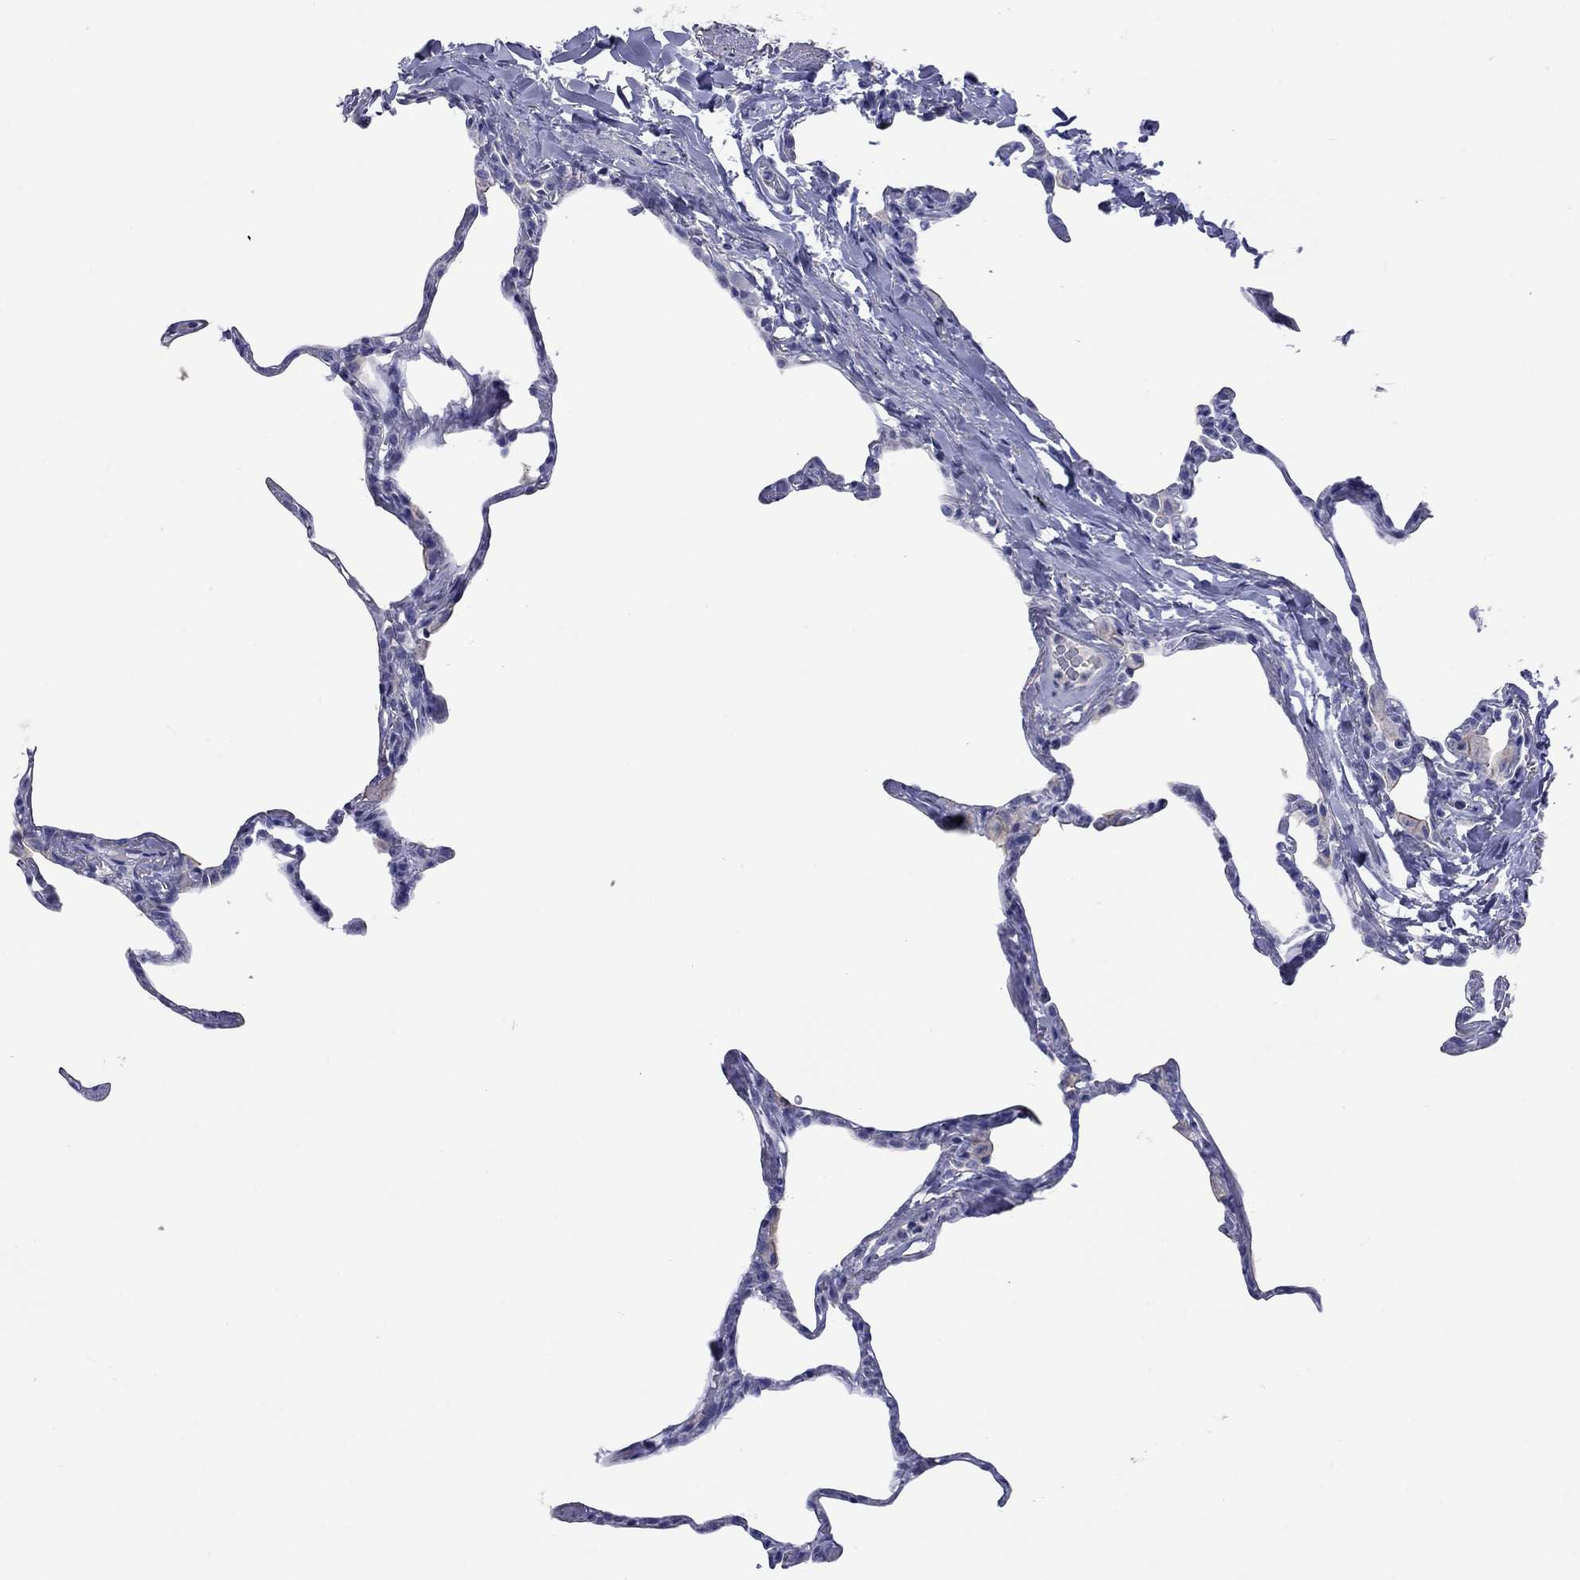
{"staining": {"intensity": "negative", "quantity": "none", "location": "none"}, "tissue": "lung", "cell_type": "Alveolar cells", "image_type": "normal", "snomed": [{"axis": "morphology", "description": "Normal tissue, NOS"}, {"axis": "topography", "description": "Lung"}], "caption": "Immunohistochemical staining of unremarkable lung displays no significant staining in alveolar cells.", "gene": "ACTL7B", "patient": {"sex": "male", "age": 65}}